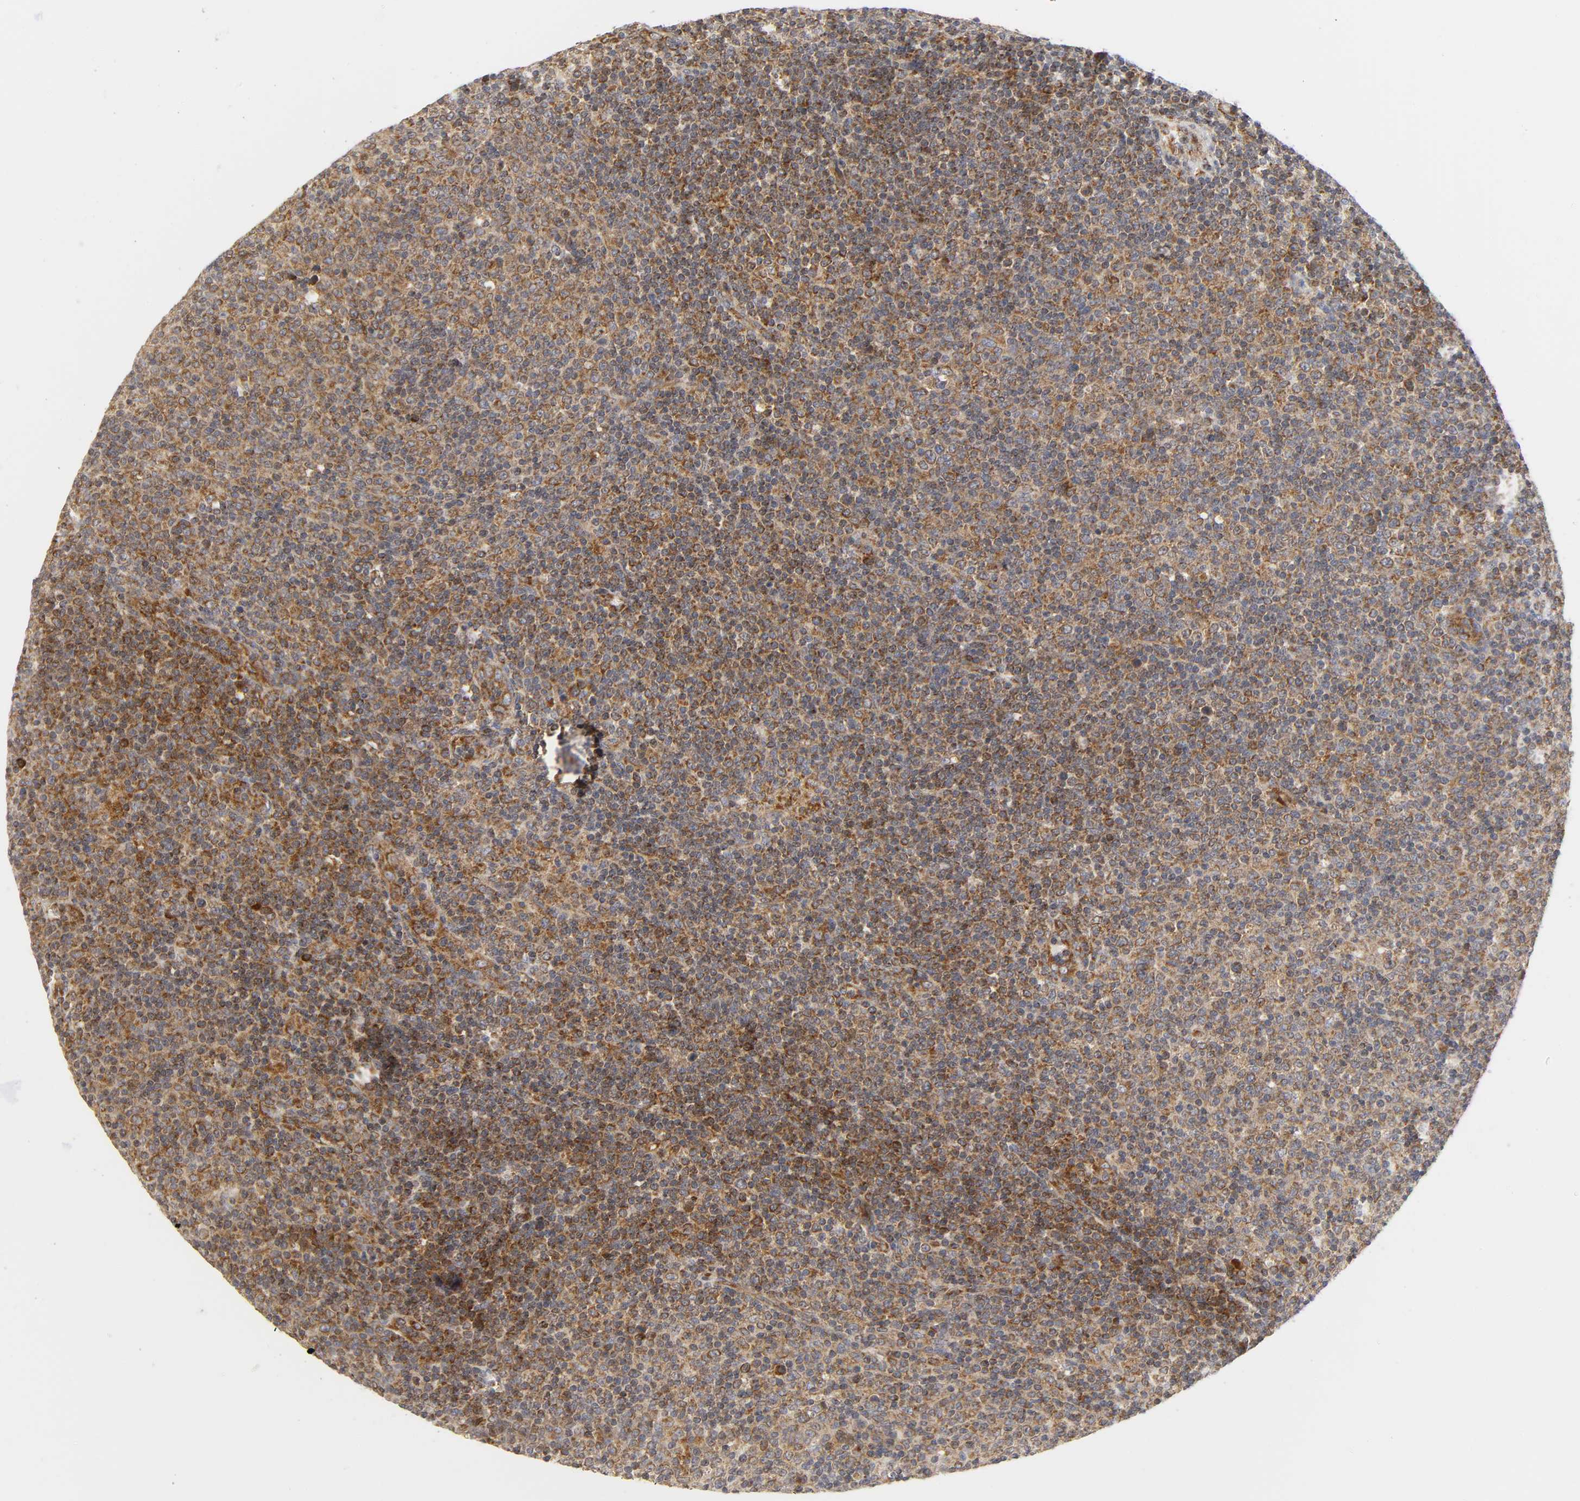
{"staining": {"intensity": "strong", "quantity": ">75%", "location": "cytoplasmic/membranous"}, "tissue": "lymphoma", "cell_type": "Tumor cells", "image_type": "cancer", "snomed": [{"axis": "morphology", "description": "Malignant lymphoma, non-Hodgkin's type, Low grade"}, {"axis": "topography", "description": "Lymph node"}], "caption": "Approximately >75% of tumor cells in lymphoma show strong cytoplasmic/membranous protein staining as visualized by brown immunohistochemical staining.", "gene": "BAX", "patient": {"sex": "male", "age": 70}}